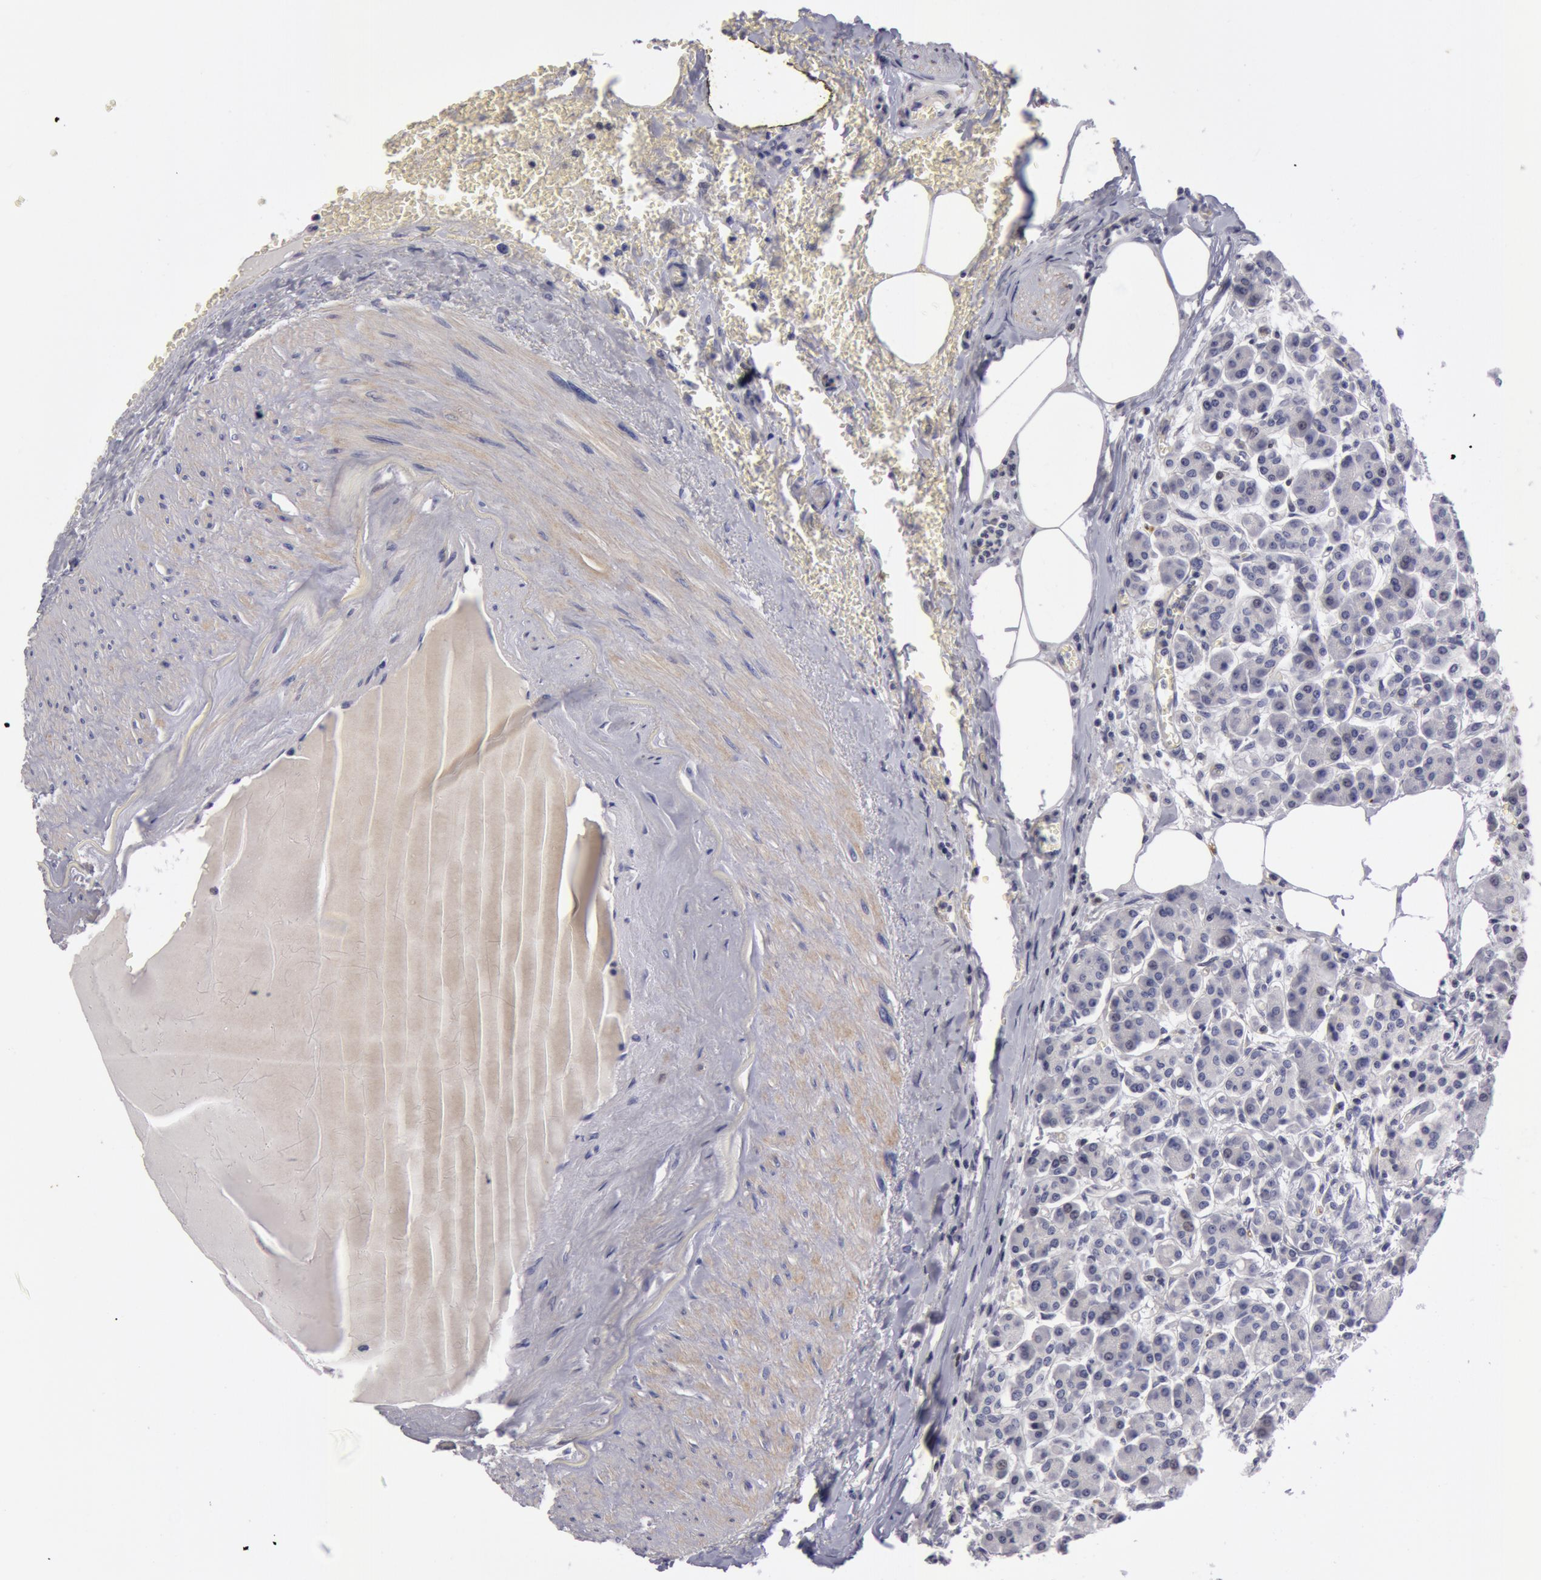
{"staining": {"intensity": "weak", "quantity": "<25%", "location": "cytoplasmic/membranous"}, "tissue": "pancreas", "cell_type": "Exocrine glandular cells", "image_type": "normal", "snomed": [{"axis": "morphology", "description": "Normal tissue, NOS"}, {"axis": "topography", "description": "Pancreas"}], "caption": "A high-resolution photomicrograph shows immunohistochemistry (IHC) staining of normal pancreas, which exhibits no significant staining in exocrine glandular cells. (DAB IHC, high magnification).", "gene": "NLGN4X", "patient": {"sex": "female", "age": 73}}